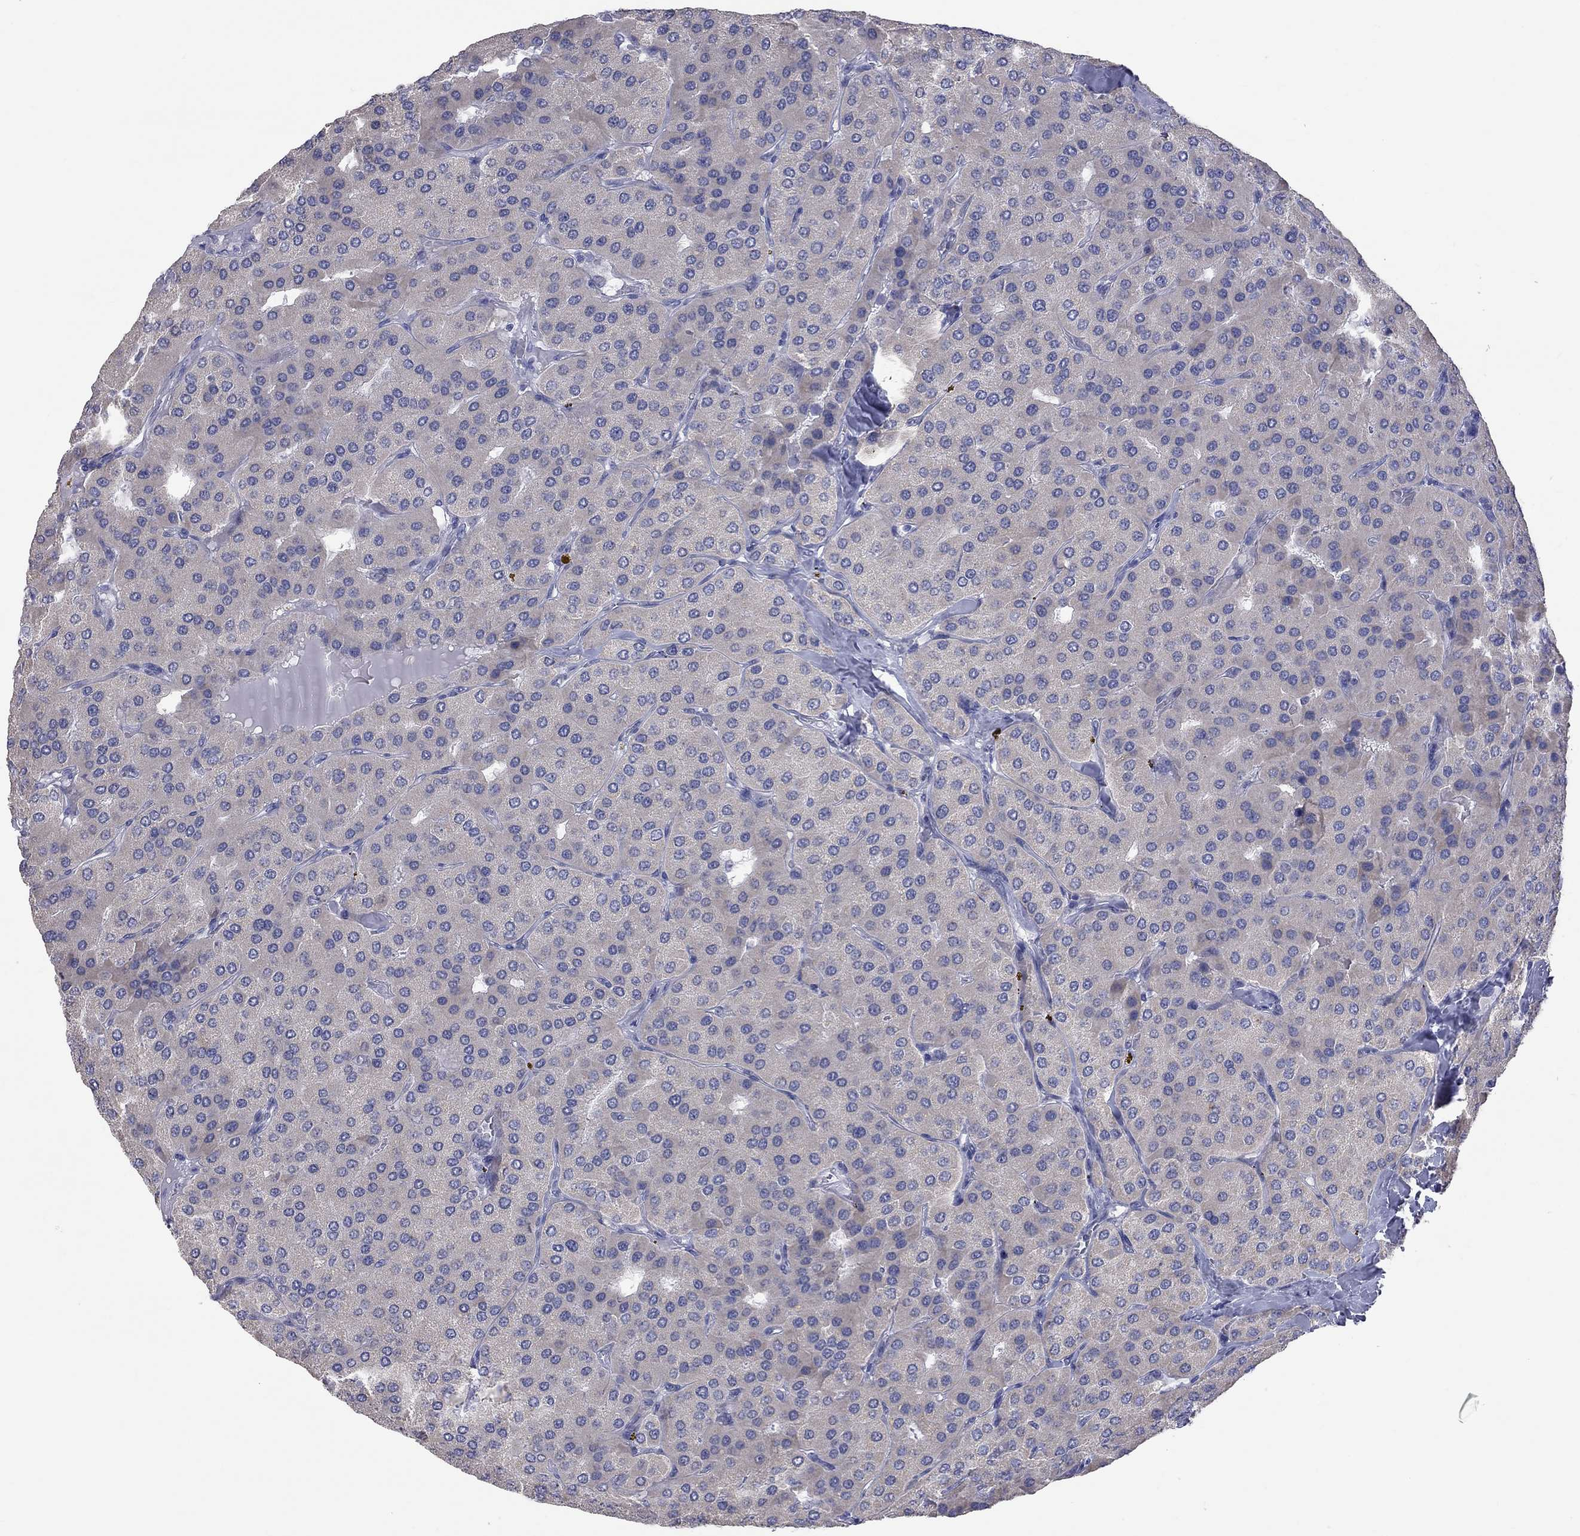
{"staining": {"intensity": "negative", "quantity": "none", "location": "none"}, "tissue": "parathyroid gland", "cell_type": "Glandular cells", "image_type": "normal", "snomed": [{"axis": "morphology", "description": "Normal tissue, NOS"}, {"axis": "morphology", "description": "Adenoma, NOS"}, {"axis": "topography", "description": "Parathyroid gland"}], "caption": "Immunohistochemistry (IHC) of normal parathyroid gland displays no positivity in glandular cells.", "gene": "OPRK1", "patient": {"sex": "female", "age": 86}}